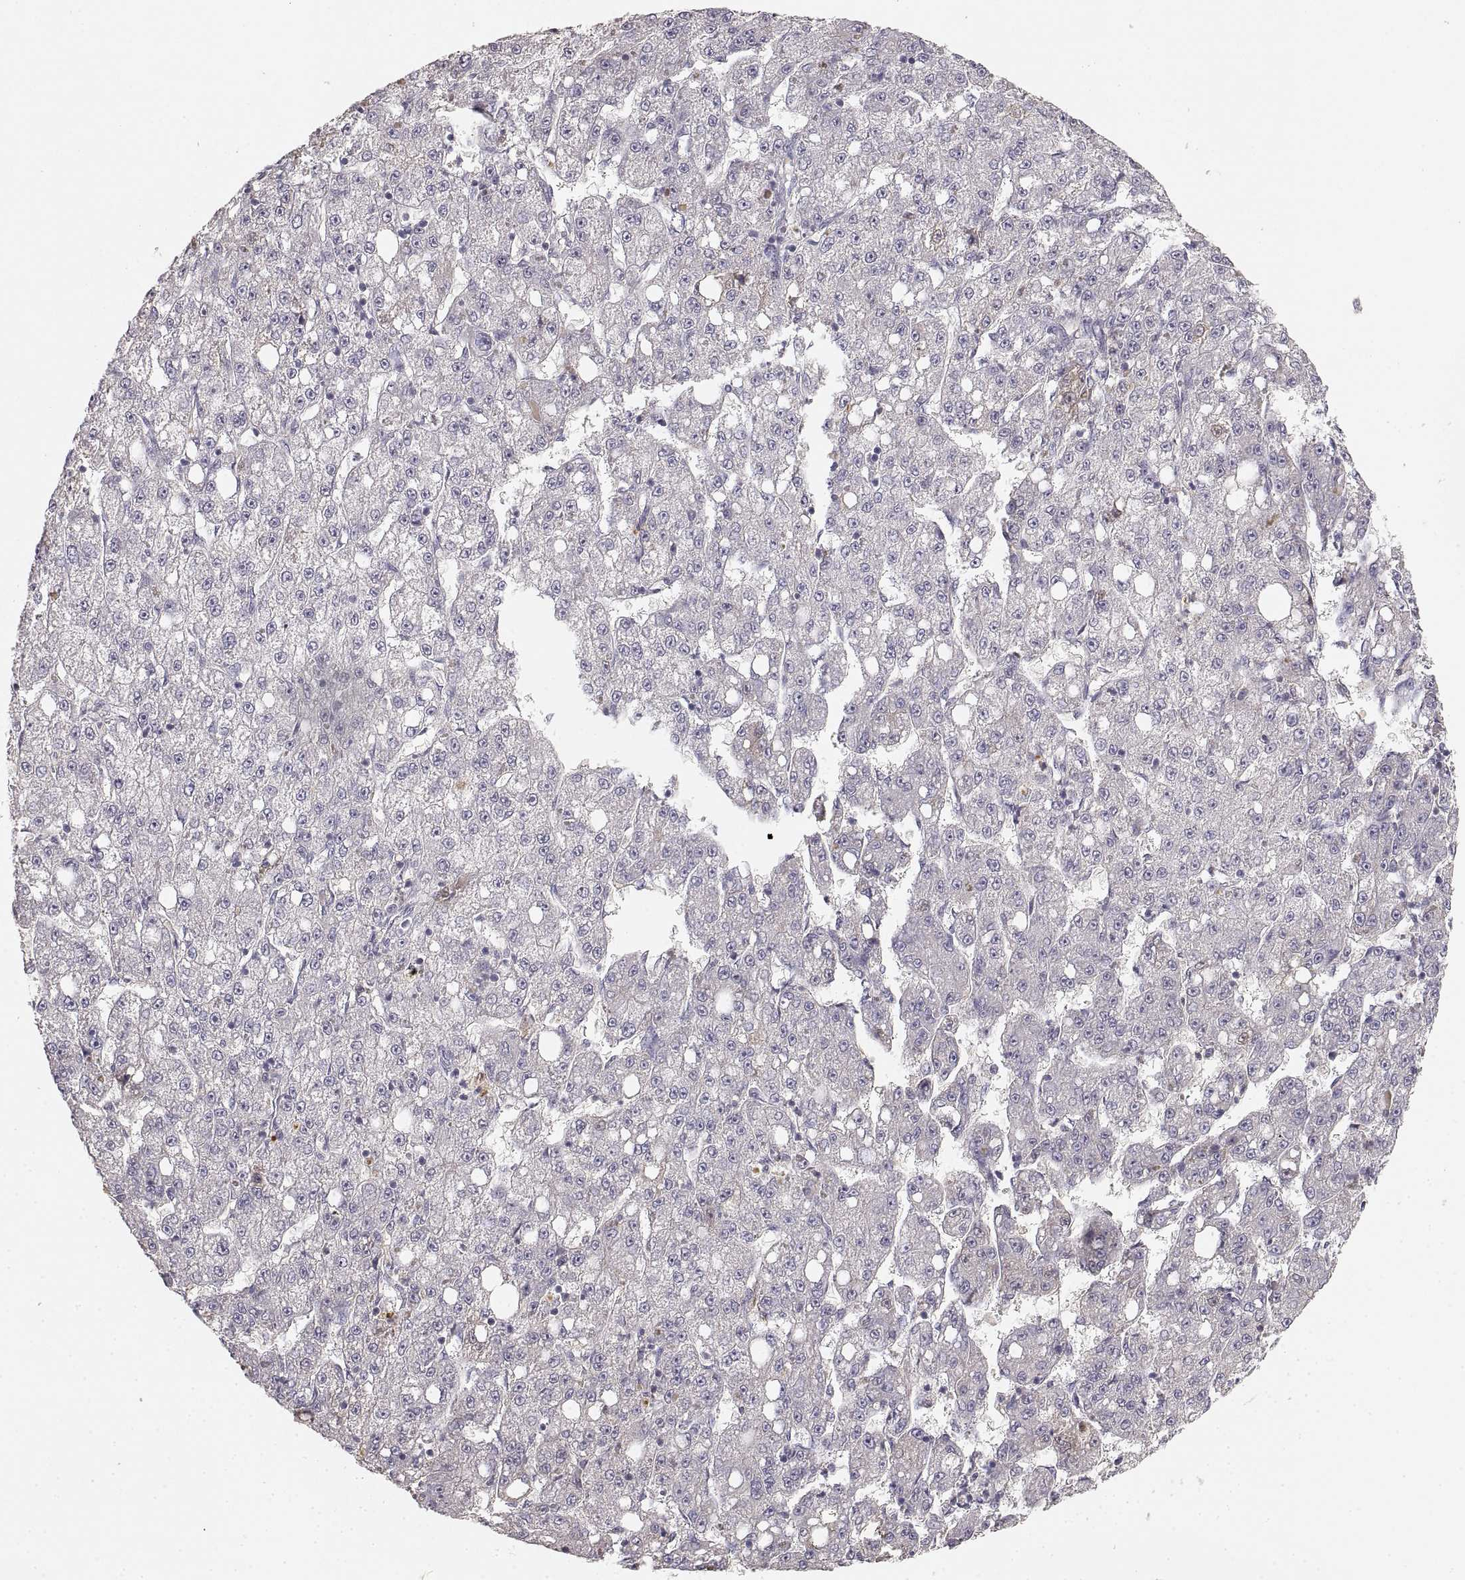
{"staining": {"intensity": "negative", "quantity": "none", "location": "none"}, "tissue": "liver cancer", "cell_type": "Tumor cells", "image_type": "cancer", "snomed": [{"axis": "morphology", "description": "Carcinoma, Hepatocellular, NOS"}, {"axis": "topography", "description": "Liver"}], "caption": "Micrograph shows no significant protein expression in tumor cells of hepatocellular carcinoma (liver).", "gene": "RUNDC3A", "patient": {"sex": "female", "age": 65}}